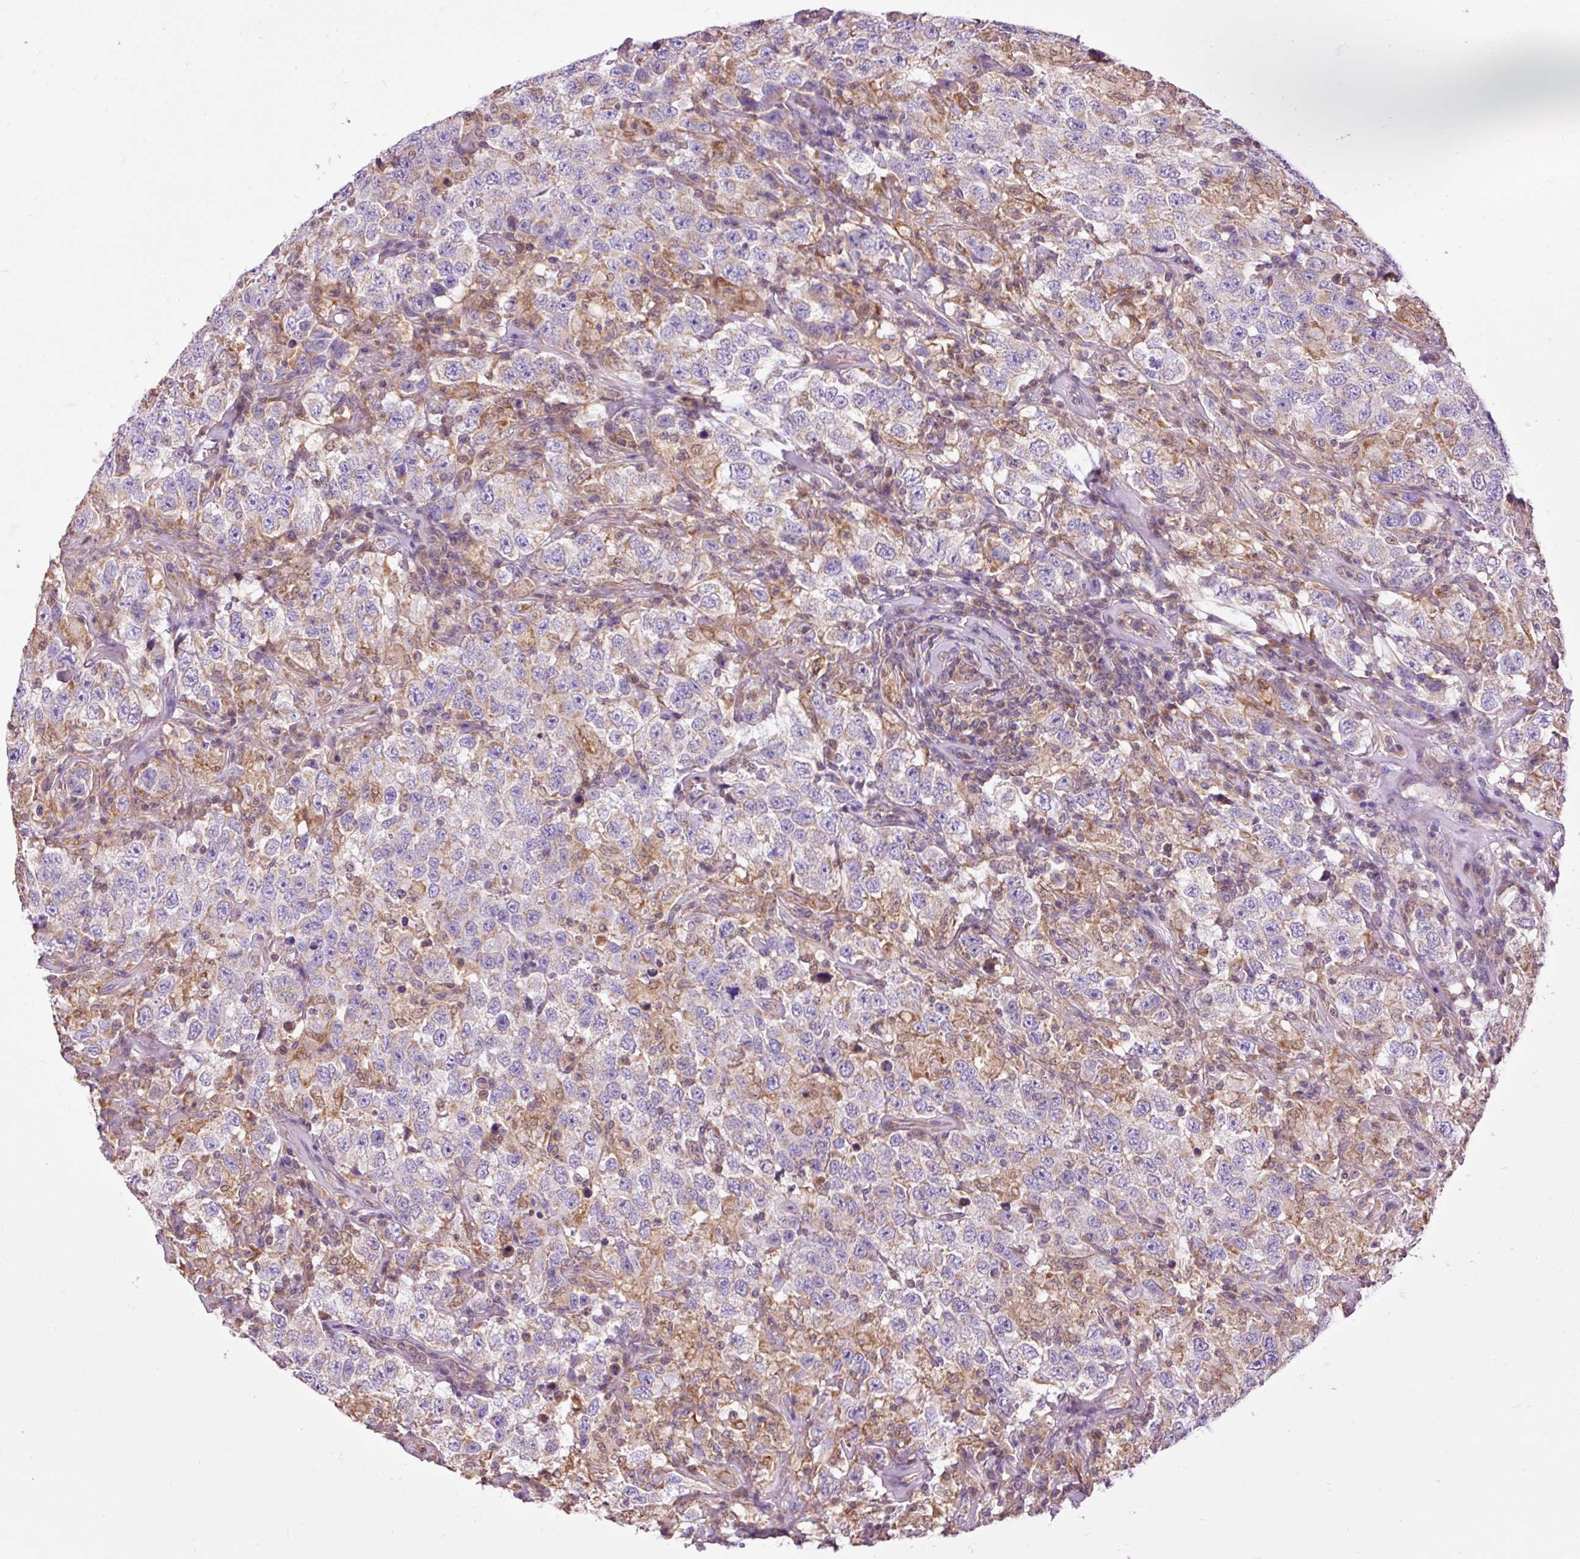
{"staining": {"intensity": "weak", "quantity": "<25%", "location": "cytoplasmic/membranous"}, "tissue": "testis cancer", "cell_type": "Tumor cells", "image_type": "cancer", "snomed": [{"axis": "morphology", "description": "Seminoma, NOS"}, {"axis": "topography", "description": "Testis"}], "caption": "Immunohistochemical staining of human testis cancer (seminoma) reveals no significant positivity in tumor cells. (DAB IHC with hematoxylin counter stain).", "gene": "IMMT", "patient": {"sex": "male", "age": 41}}